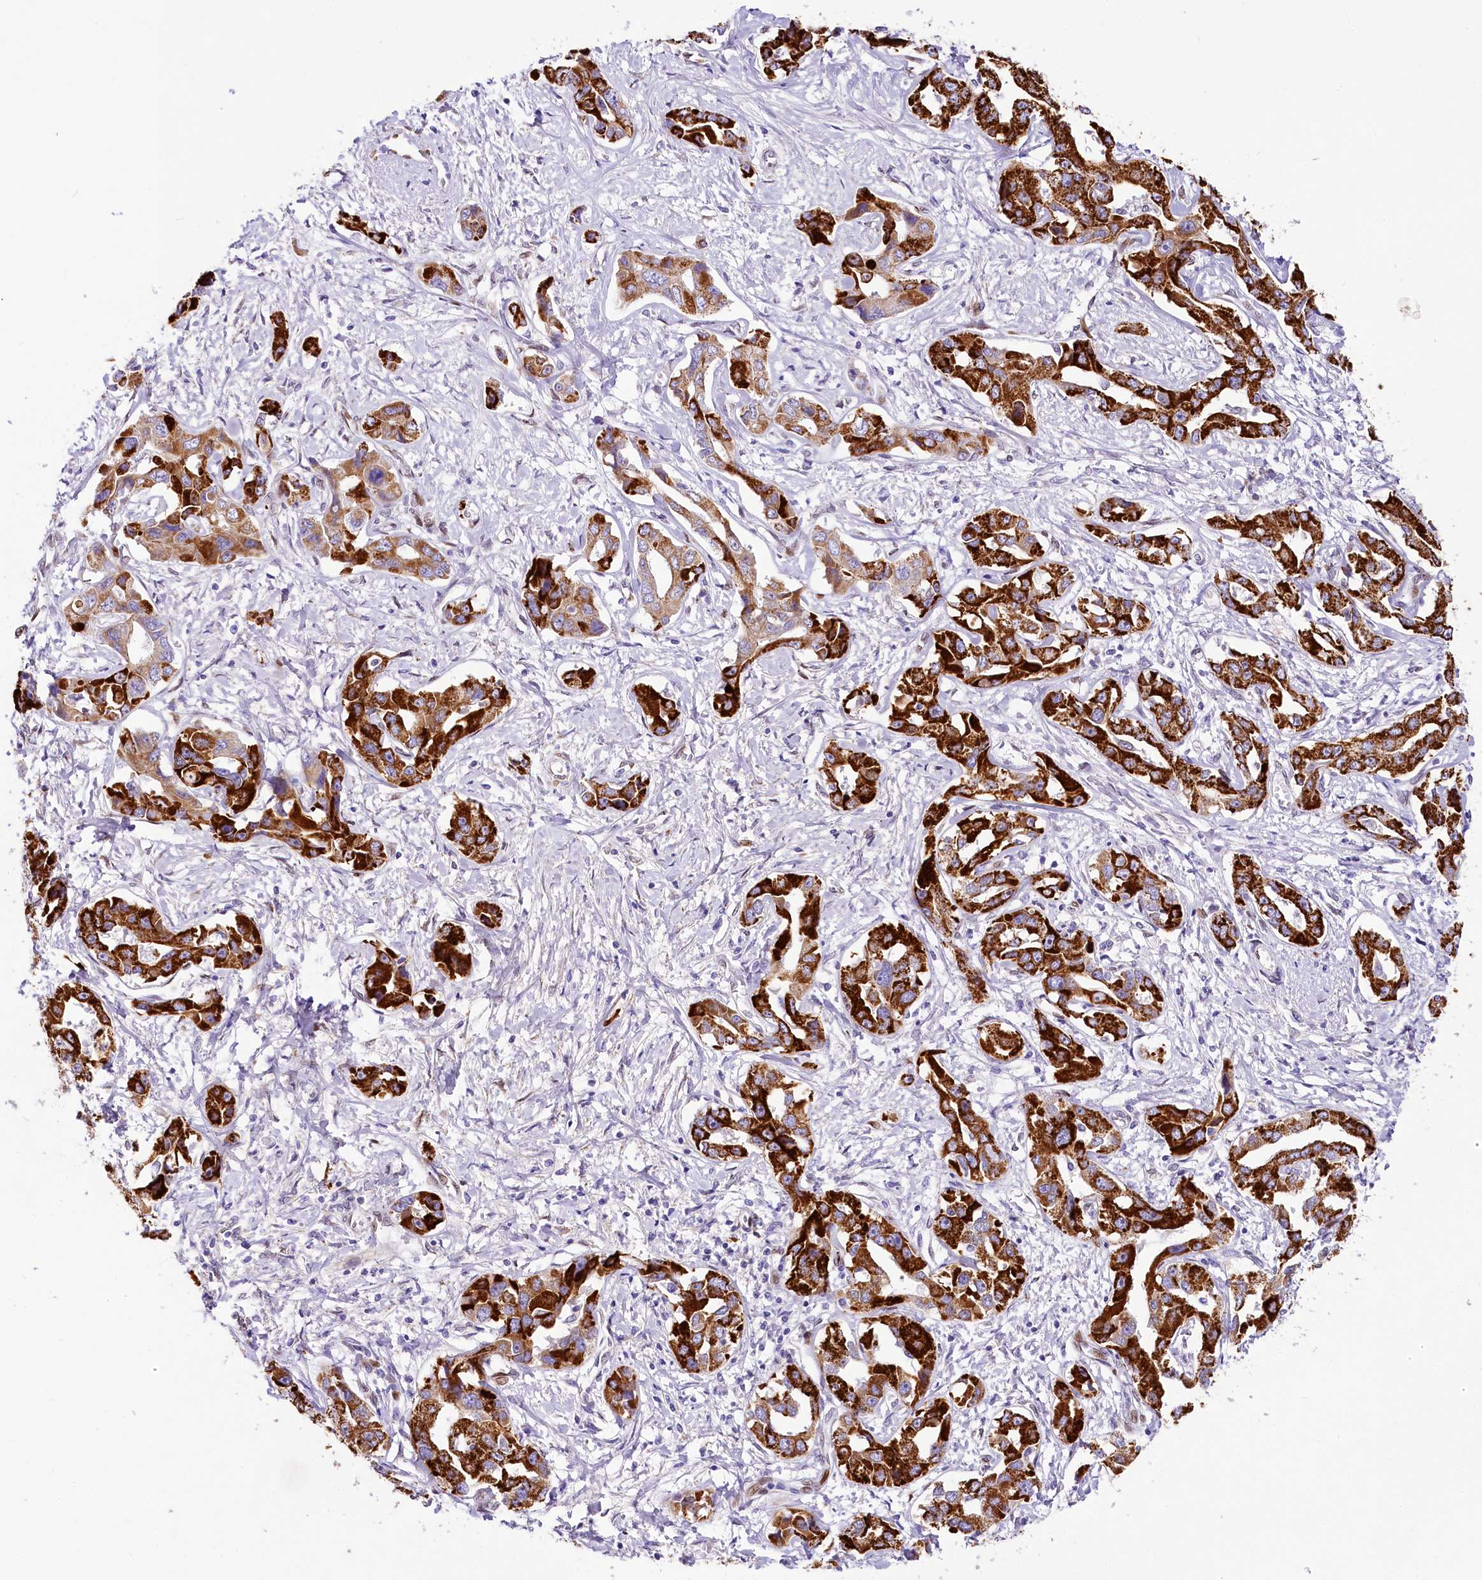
{"staining": {"intensity": "strong", "quantity": ">75%", "location": "cytoplasmic/membranous"}, "tissue": "liver cancer", "cell_type": "Tumor cells", "image_type": "cancer", "snomed": [{"axis": "morphology", "description": "Cholangiocarcinoma"}, {"axis": "topography", "description": "Liver"}], "caption": "Immunohistochemical staining of human liver cancer (cholangiocarcinoma) reveals high levels of strong cytoplasmic/membranous expression in about >75% of tumor cells. (IHC, brightfield microscopy, high magnification).", "gene": "PPIP5K2", "patient": {"sex": "male", "age": 59}}